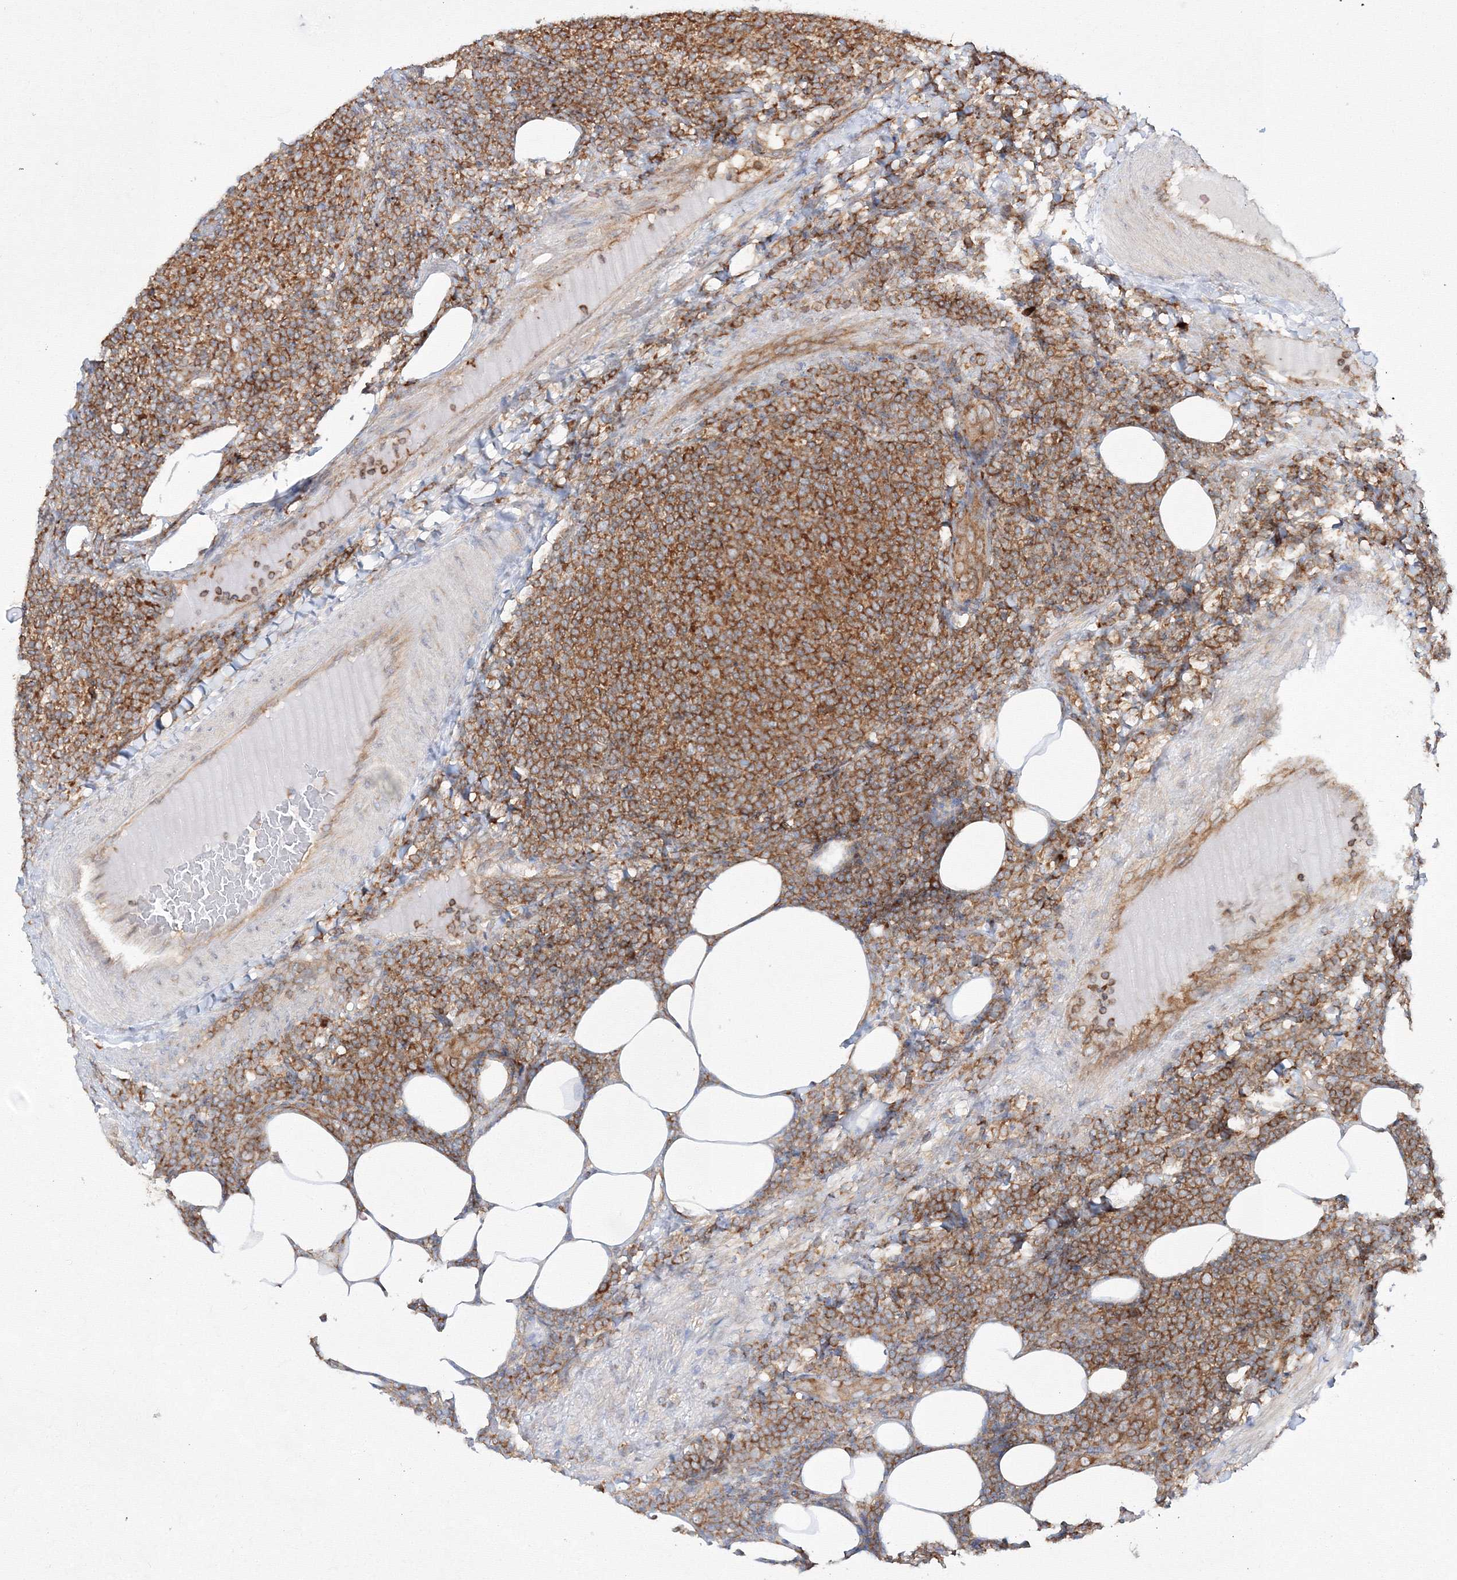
{"staining": {"intensity": "moderate", "quantity": ">75%", "location": "cytoplasmic/membranous"}, "tissue": "lymphoma", "cell_type": "Tumor cells", "image_type": "cancer", "snomed": [{"axis": "morphology", "description": "Malignant lymphoma, non-Hodgkin's type, Low grade"}, {"axis": "topography", "description": "Lymph node"}], "caption": "Tumor cells demonstrate medium levels of moderate cytoplasmic/membranous positivity in about >75% of cells in lymphoma.", "gene": "HARS1", "patient": {"sex": "male", "age": 66}}